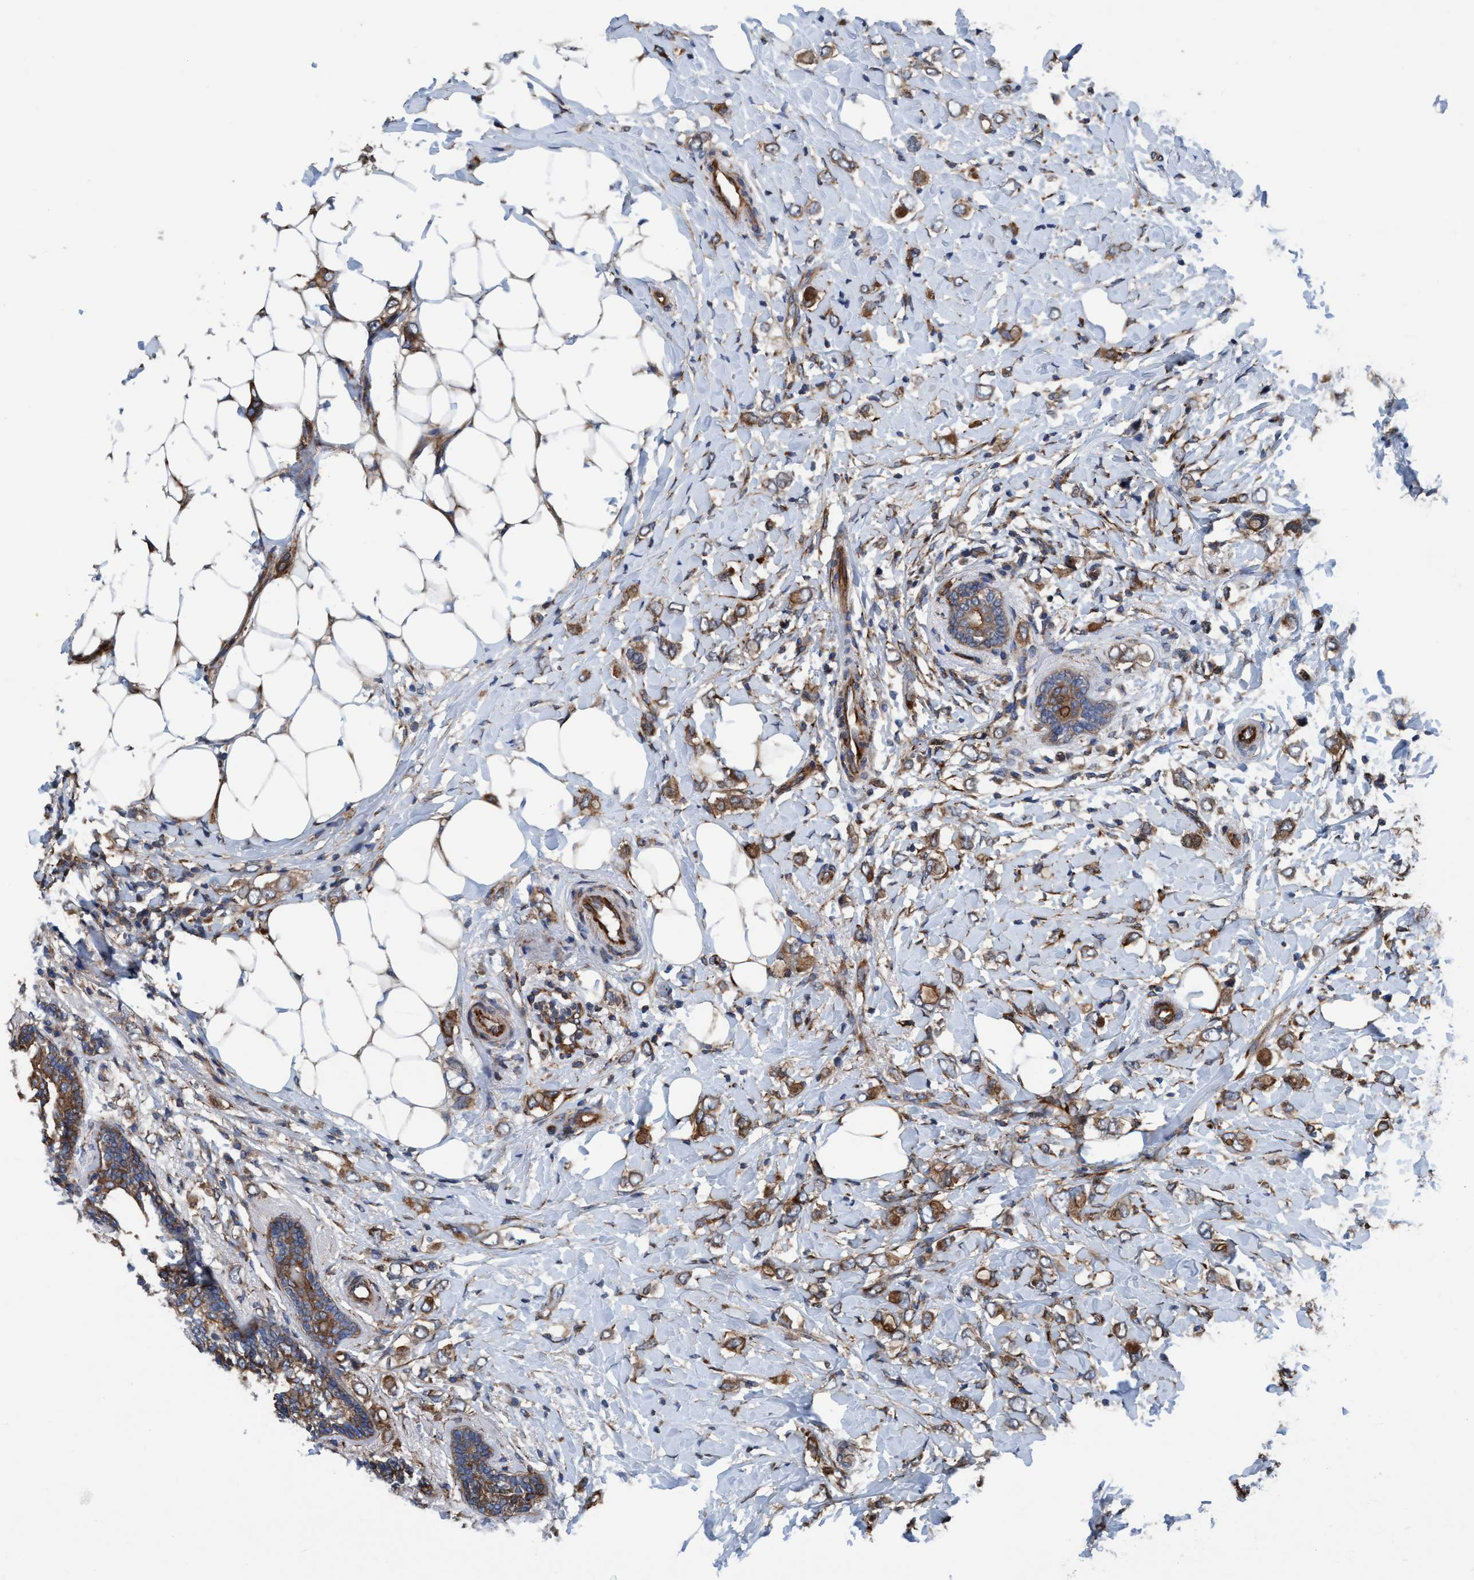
{"staining": {"intensity": "moderate", "quantity": ">75%", "location": "cytoplasmic/membranous"}, "tissue": "breast cancer", "cell_type": "Tumor cells", "image_type": "cancer", "snomed": [{"axis": "morphology", "description": "Normal tissue, NOS"}, {"axis": "morphology", "description": "Lobular carcinoma"}, {"axis": "topography", "description": "Breast"}], "caption": "Immunohistochemistry (IHC) photomicrograph of neoplastic tissue: breast lobular carcinoma stained using immunohistochemistry (IHC) displays medium levels of moderate protein expression localized specifically in the cytoplasmic/membranous of tumor cells, appearing as a cytoplasmic/membranous brown color.", "gene": "NMT1", "patient": {"sex": "female", "age": 47}}